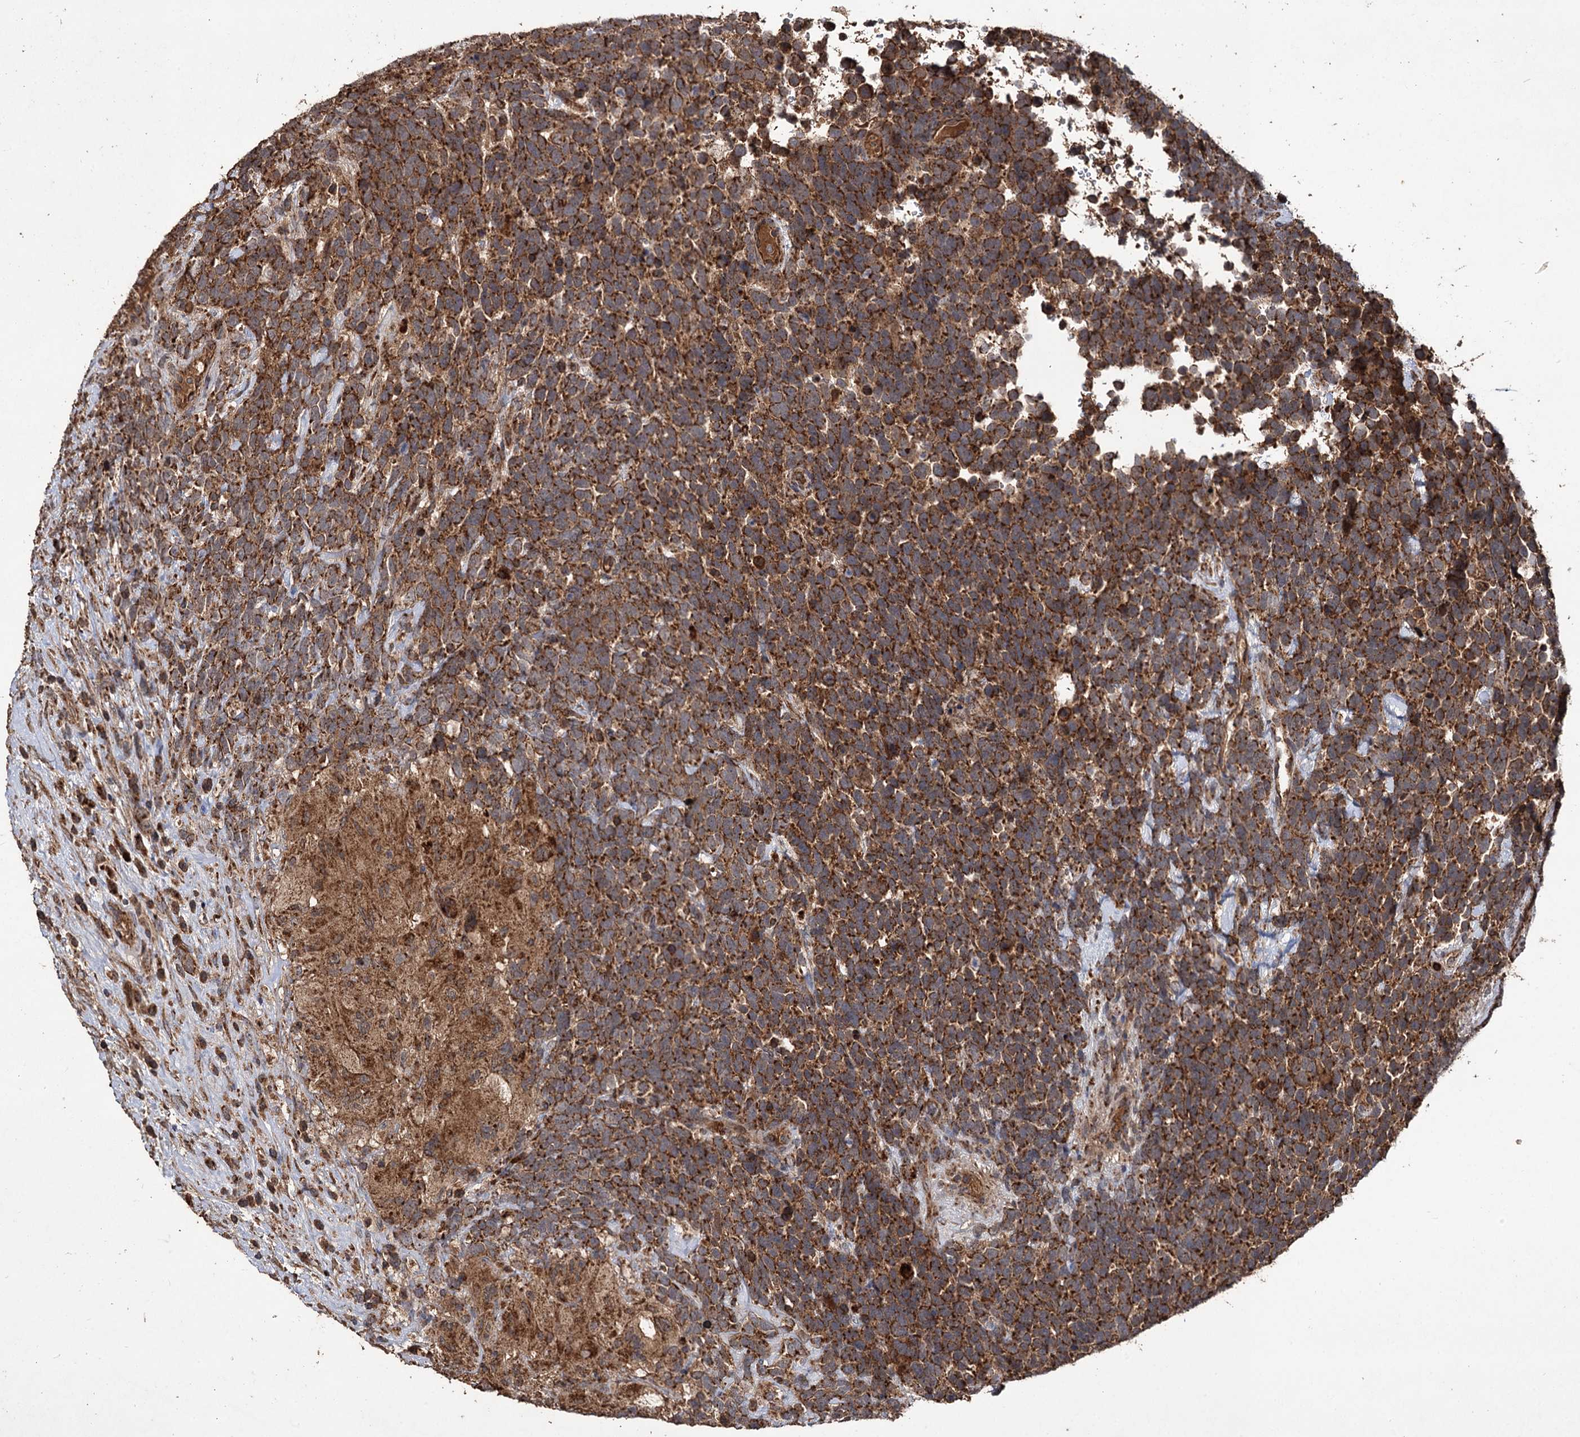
{"staining": {"intensity": "strong", "quantity": ">75%", "location": "cytoplasmic/membranous"}, "tissue": "urothelial cancer", "cell_type": "Tumor cells", "image_type": "cancer", "snomed": [{"axis": "morphology", "description": "Urothelial carcinoma, High grade"}, {"axis": "topography", "description": "Urinary bladder"}], "caption": "Brown immunohistochemical staining in urothelial cancer demonstrates strong cytoplasmic/membranous staining in about >75% of tumor cells.", "gene": "IPO4", "patient": {"sex": "female", "age": 82}}